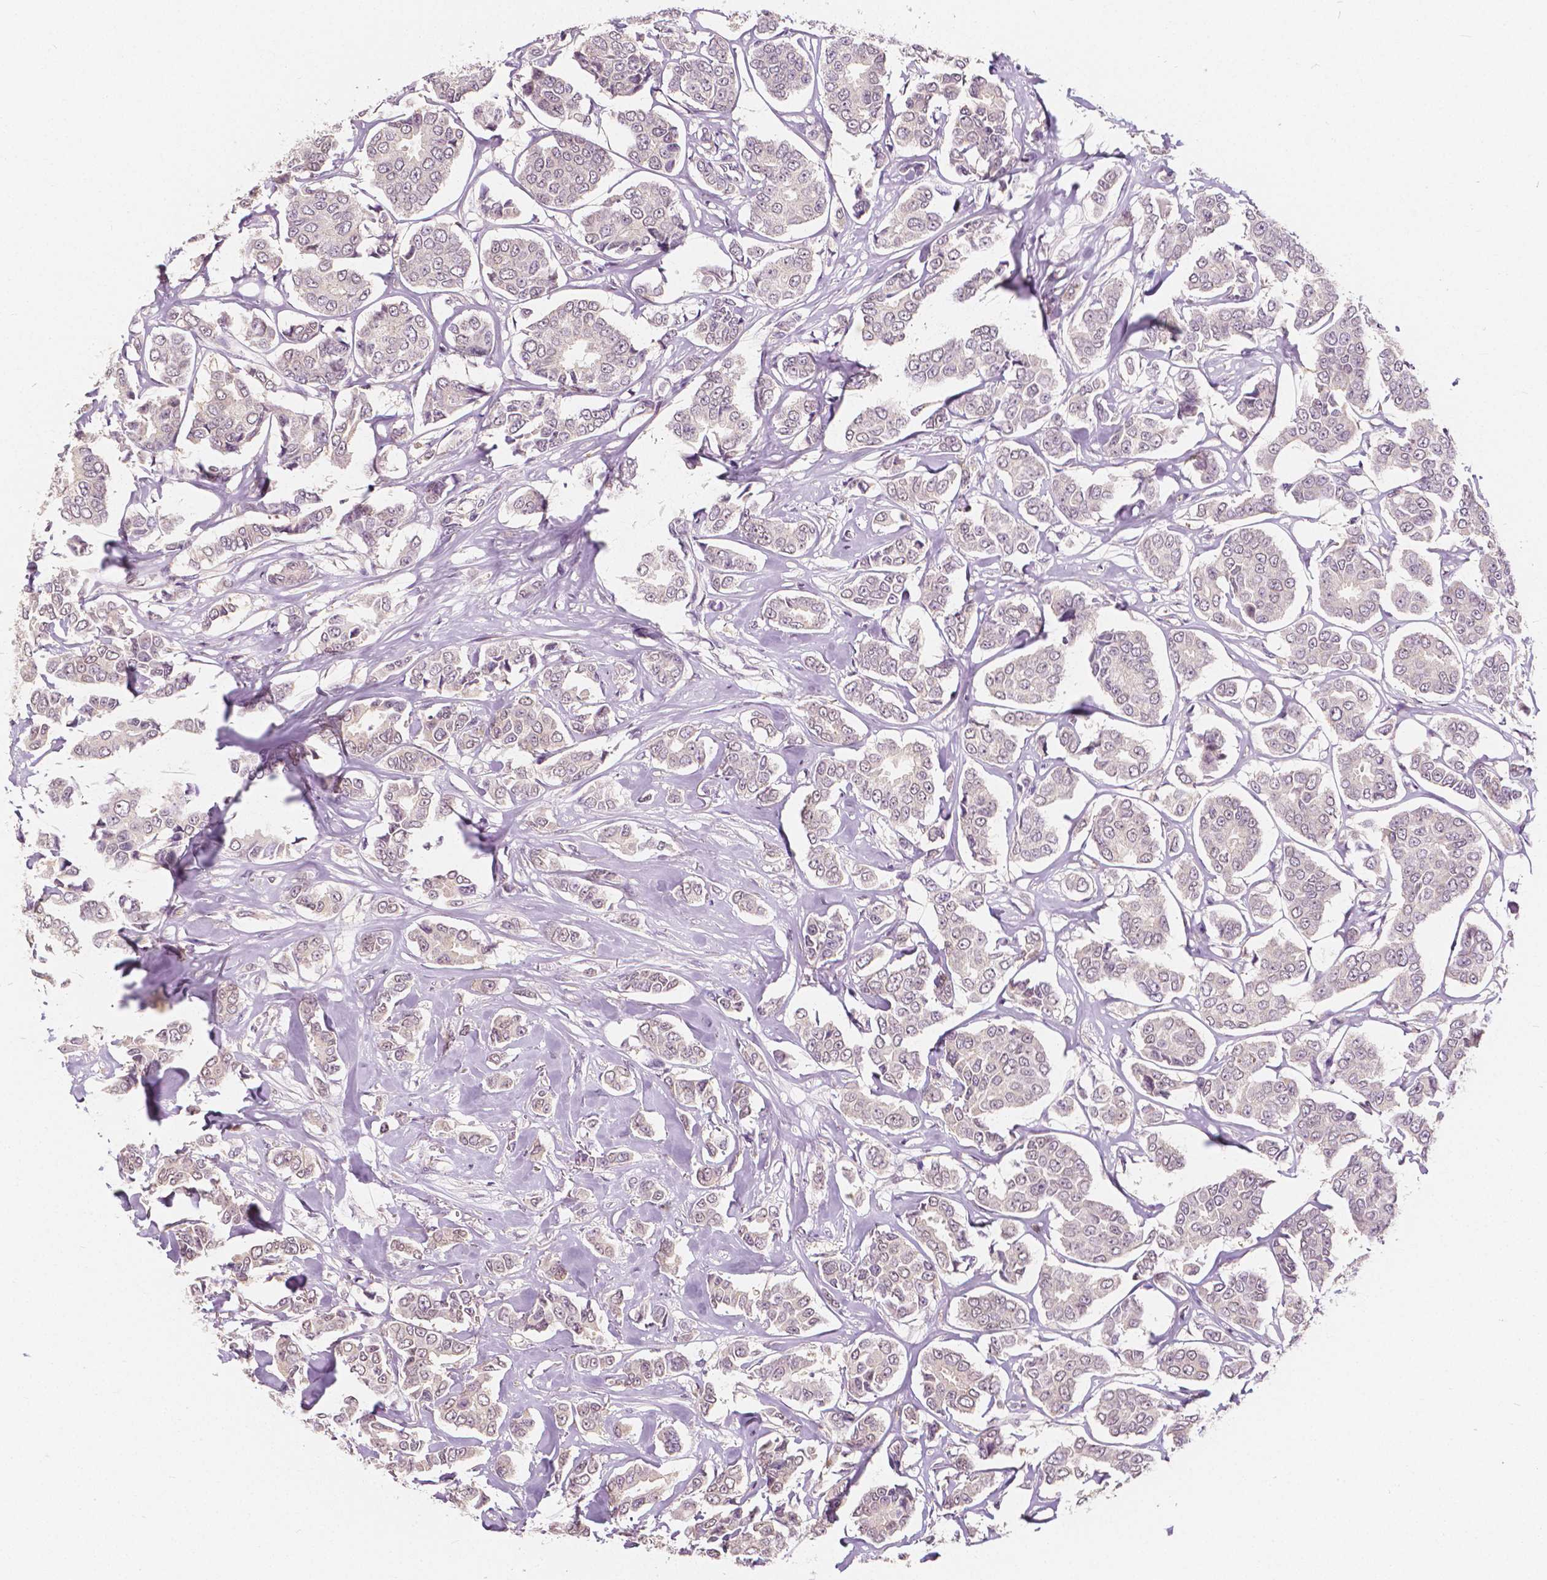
{"staining": {"intensity": "negative", "quantity": "none", "location": "none"}, "tissue": "breast cancer", "cell_type": "Tumor cells", "image_type": "cancer", "snomed": [{"axis": "morphology", "description": "Duct carcinoma"}, {"axis": "topography", "description": "Breast"}], "caption": "Histopathology image shows no protein expression in tumor cells of breast invasive ductal carcinoma tissue.", "gene": "NAPRT", "patient": {"sex": "female", "age": 94}}